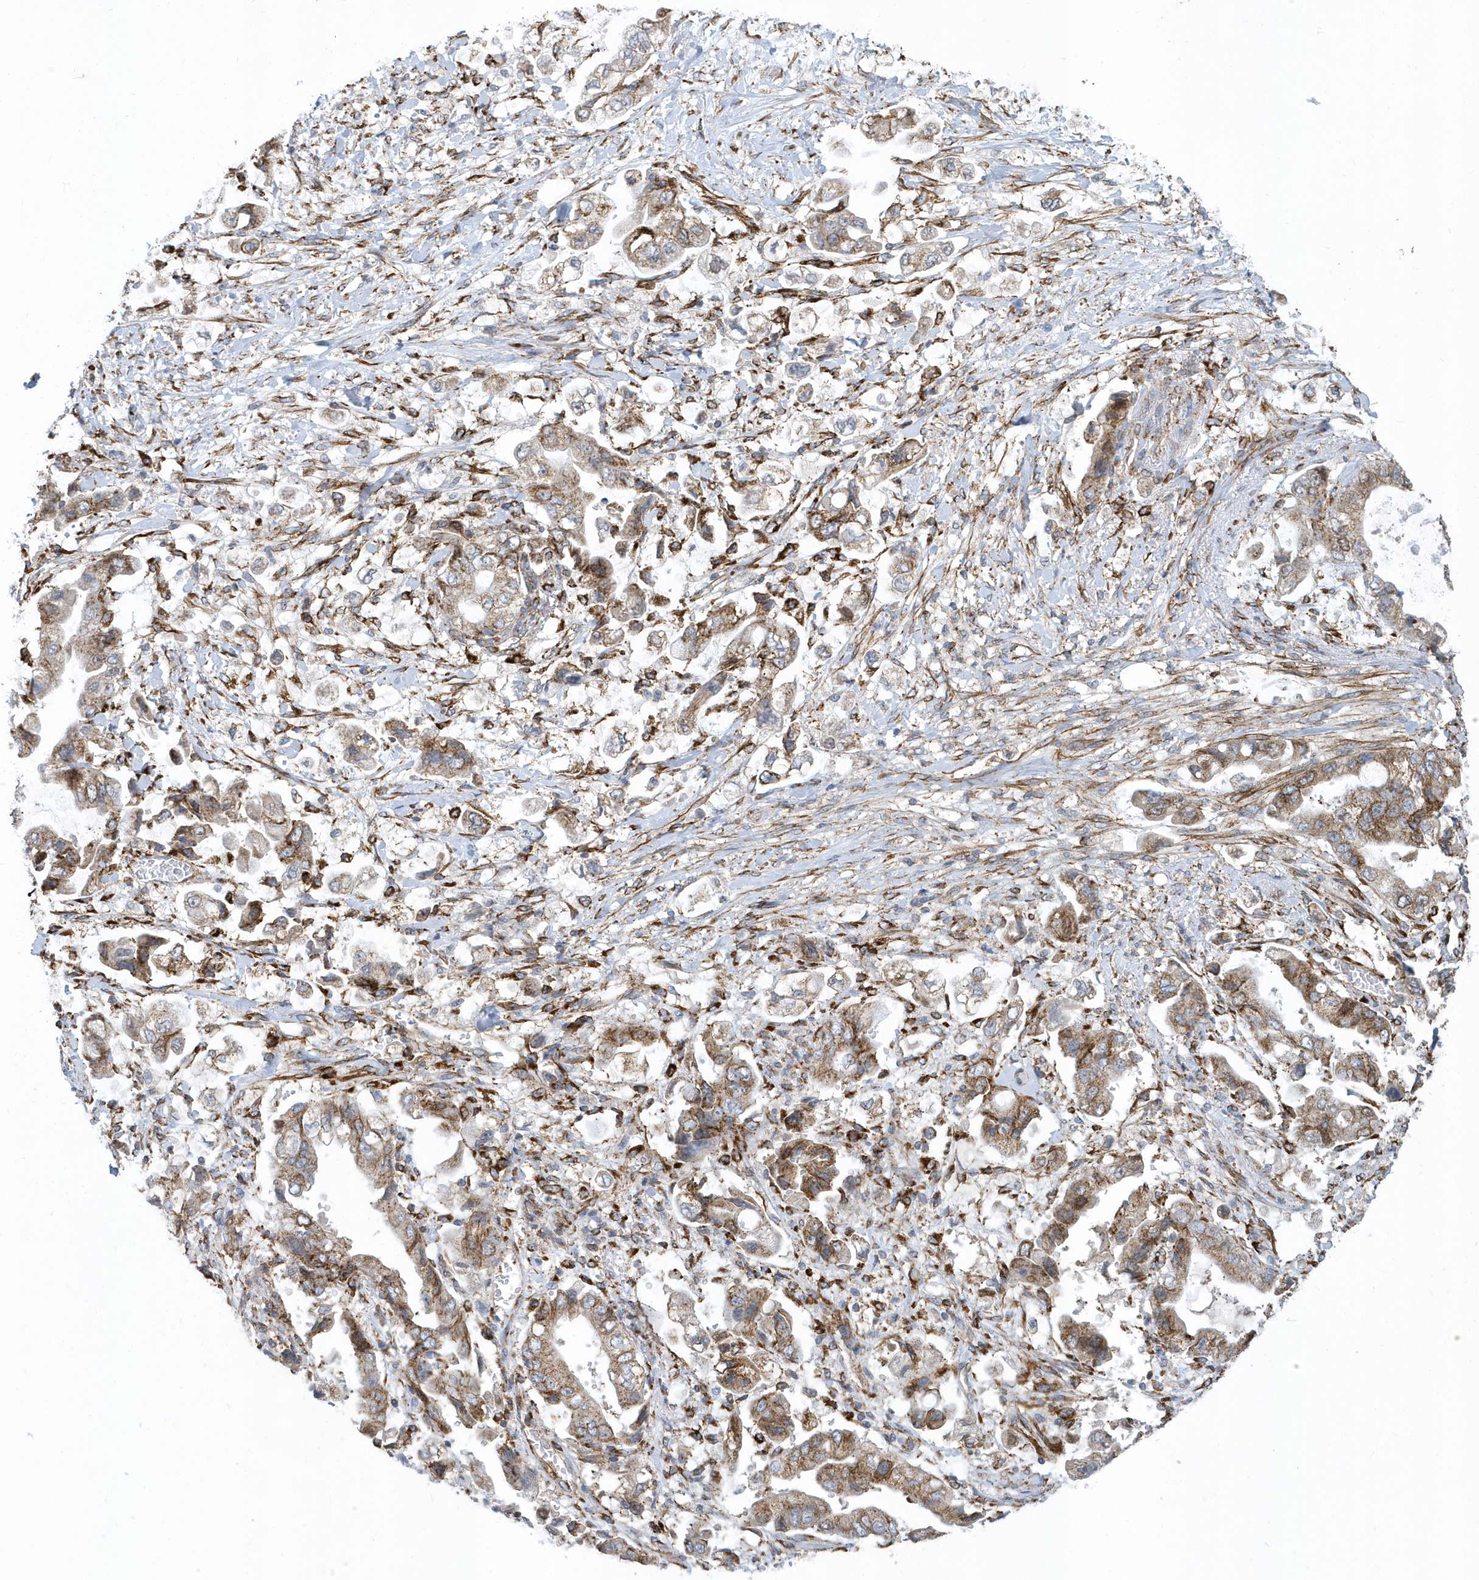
{"staining": {"intensity": "moderate", "quantity": ">75%", "location": "cytoplasmic/membranous"}, "tissue": "stomach cancer", "cell_type": "Tumor cells", "image_type": "cancer", "snomed": [{"axis": "morphology", "description": "Adenocarcinoma, NOS"}, {"axis": "topography", "description": "Stomach"}], "caption": "About >75% of tumor cells in stomach adenocarcinoma display moderate cytoplasmic/membranous protein staining as visualized by brown immunohistochemical staining.", "gene": "HRH4", "patient": {"sex": "male", "age": 62}}